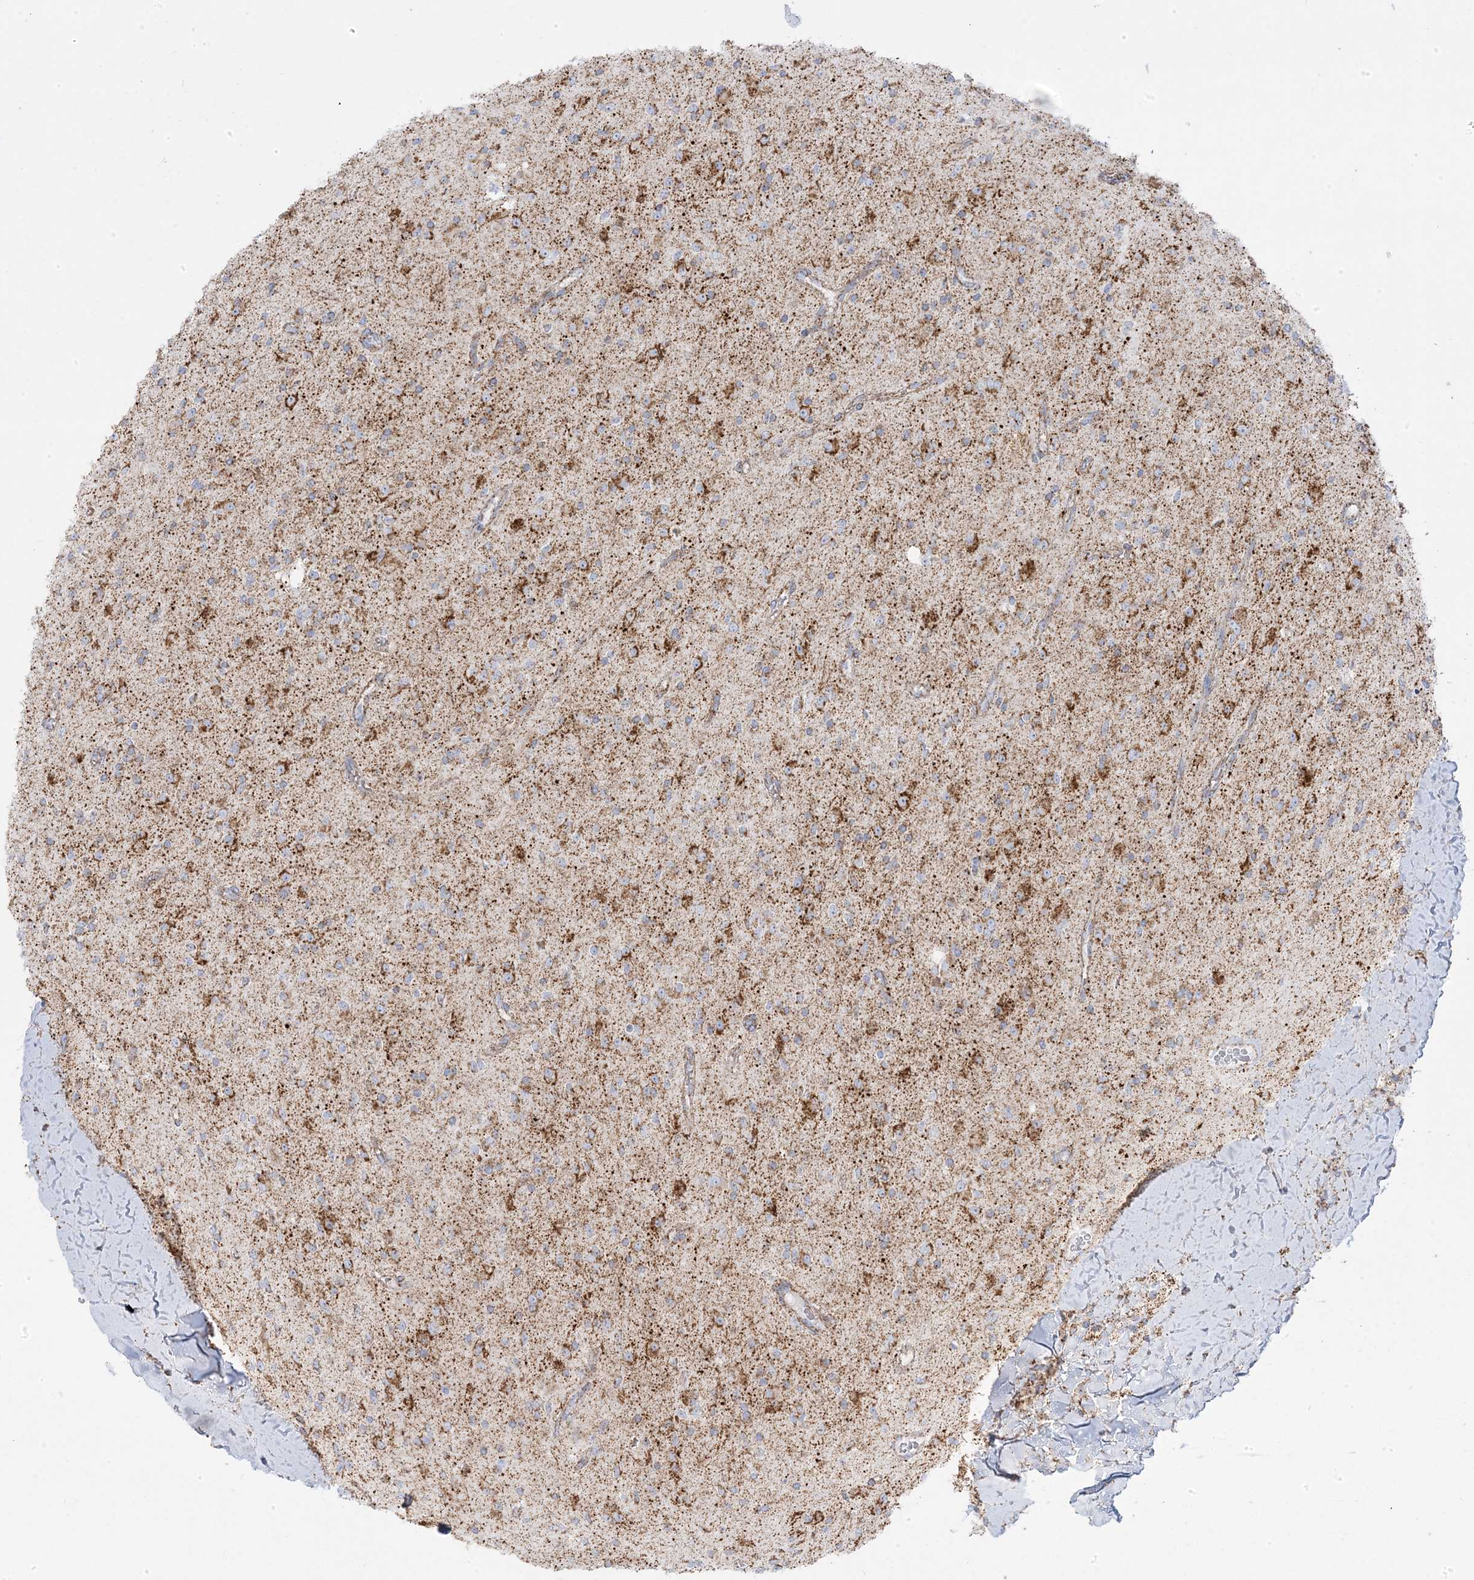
{"staining": {"intensity": "moderate", "quantity": "25%-75%", "location": "cytoplasmic/membranous"}, "tissue": "glioma", "cell_type": "Tumor cells", "image_type": "cancer", "snomed": [{"axis": "morphology", "description": "Glioma, malignant, High grade"}, {"axis": "topography", "description": "Brain"}], "caption": "This image displays high-grade glioma (malignant) stained with IHC to label a protein in brown. The cytoplasmic/membranous of tumor cells show moderate positivity for the protein. Nuclei are counter-stained blue.", "gene": "PCCB", "patient": {"sex": "male", "age": 34}}